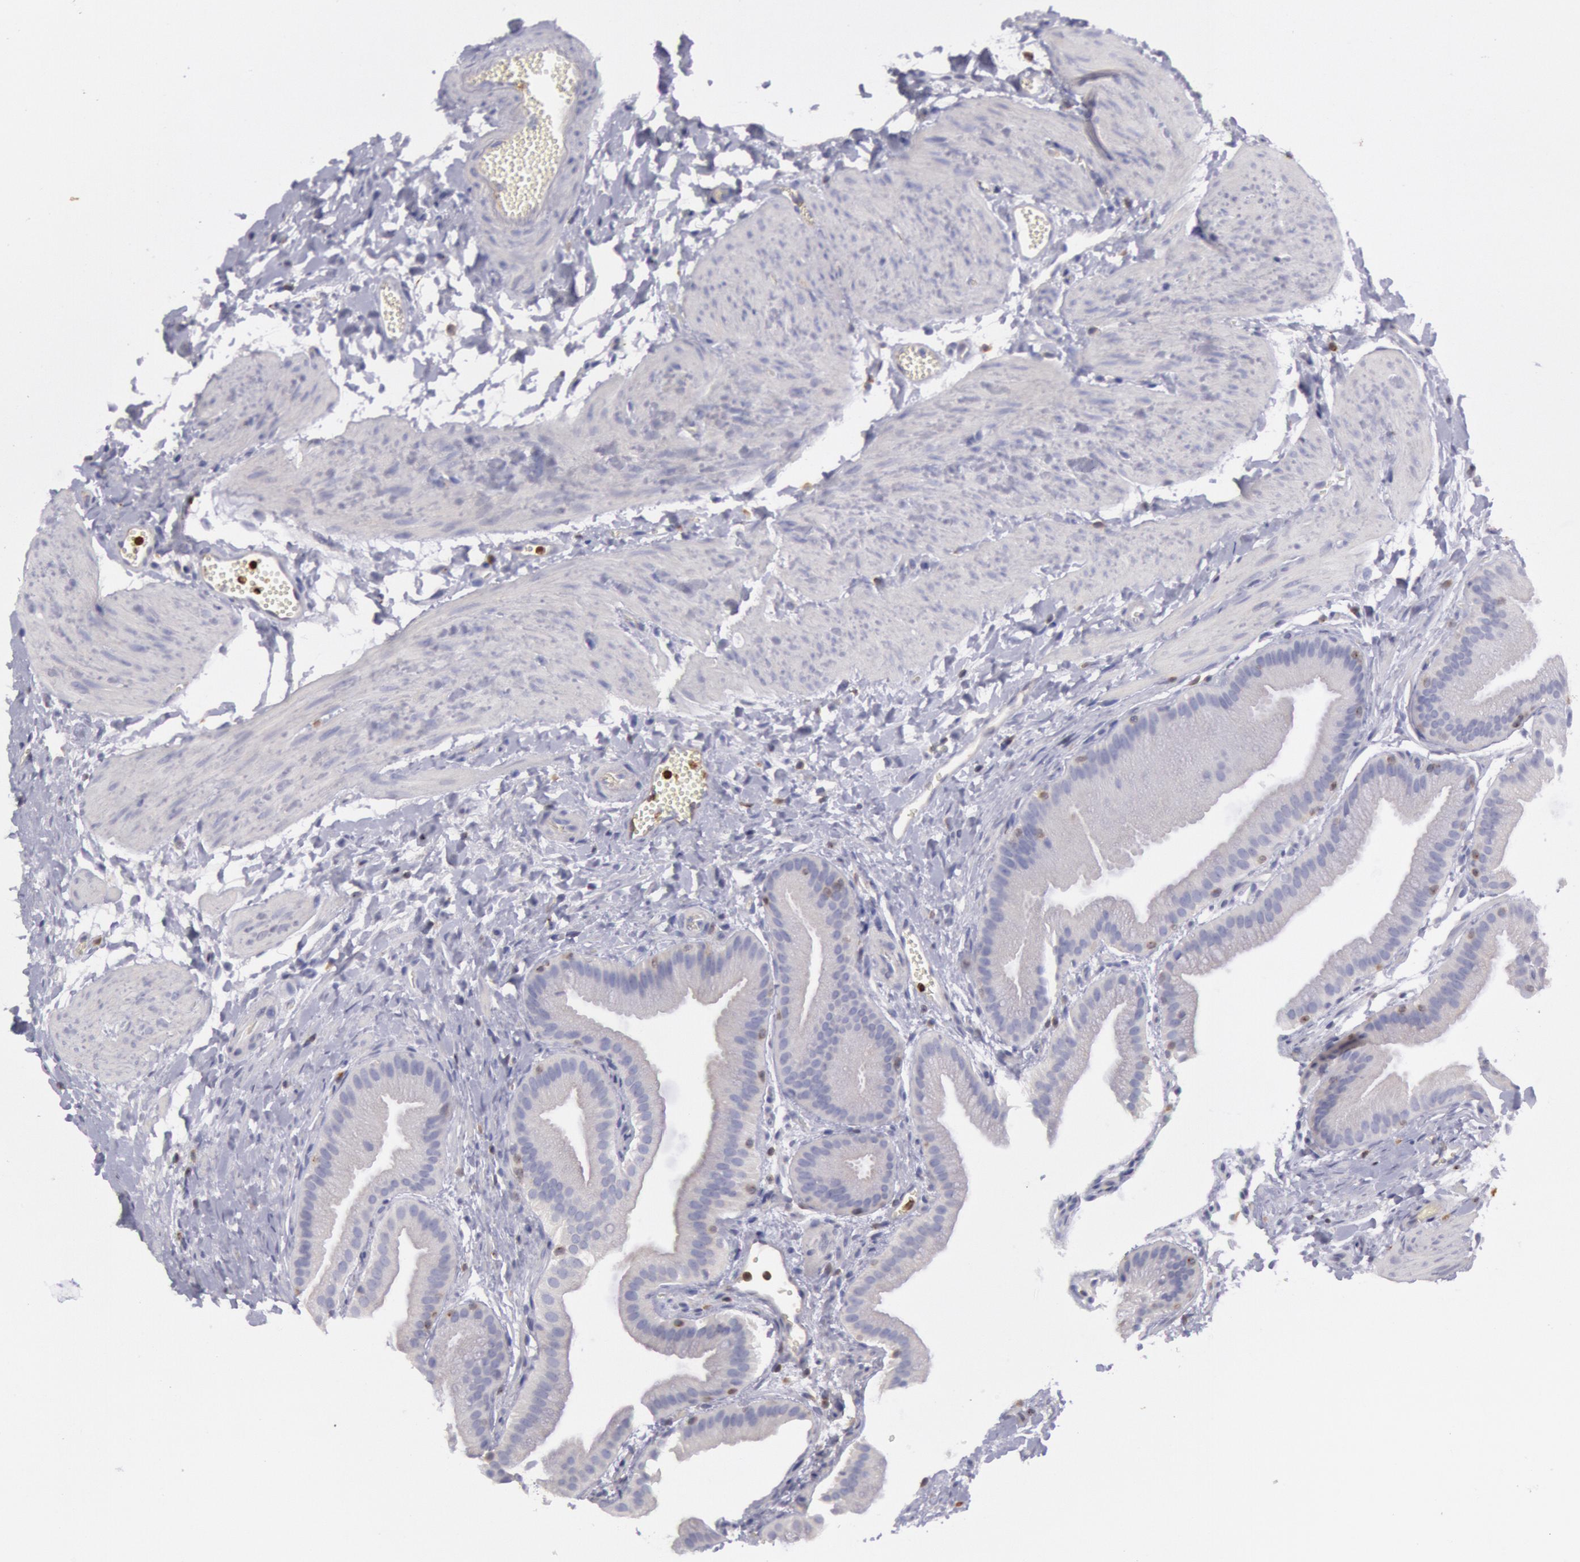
{"staining": {"intensity": "negative", "quantity": "none", "location": "none"}, "tissue": "gallbladder", "cell_type": "Glandular cells", "image_type": "normal", "snomed": [{"axis": "morphology", "description": "Normal tissue, NOS"}, {"axis": "topography", "description": "Gallbladder"}], "caption": "An IHC image of unremarkable gallbladder is shown. There is no staining in glandular cells of gallbladder. Brightfield microscopy of immunohistochemistry (IHC) stained with DAB (3,3'-diaminobenzidine) (brown) and hematoxylin (blue), captured at high magnification.", "gene": "RAB27A", "patient": {"sex": "female", "age": 63}}